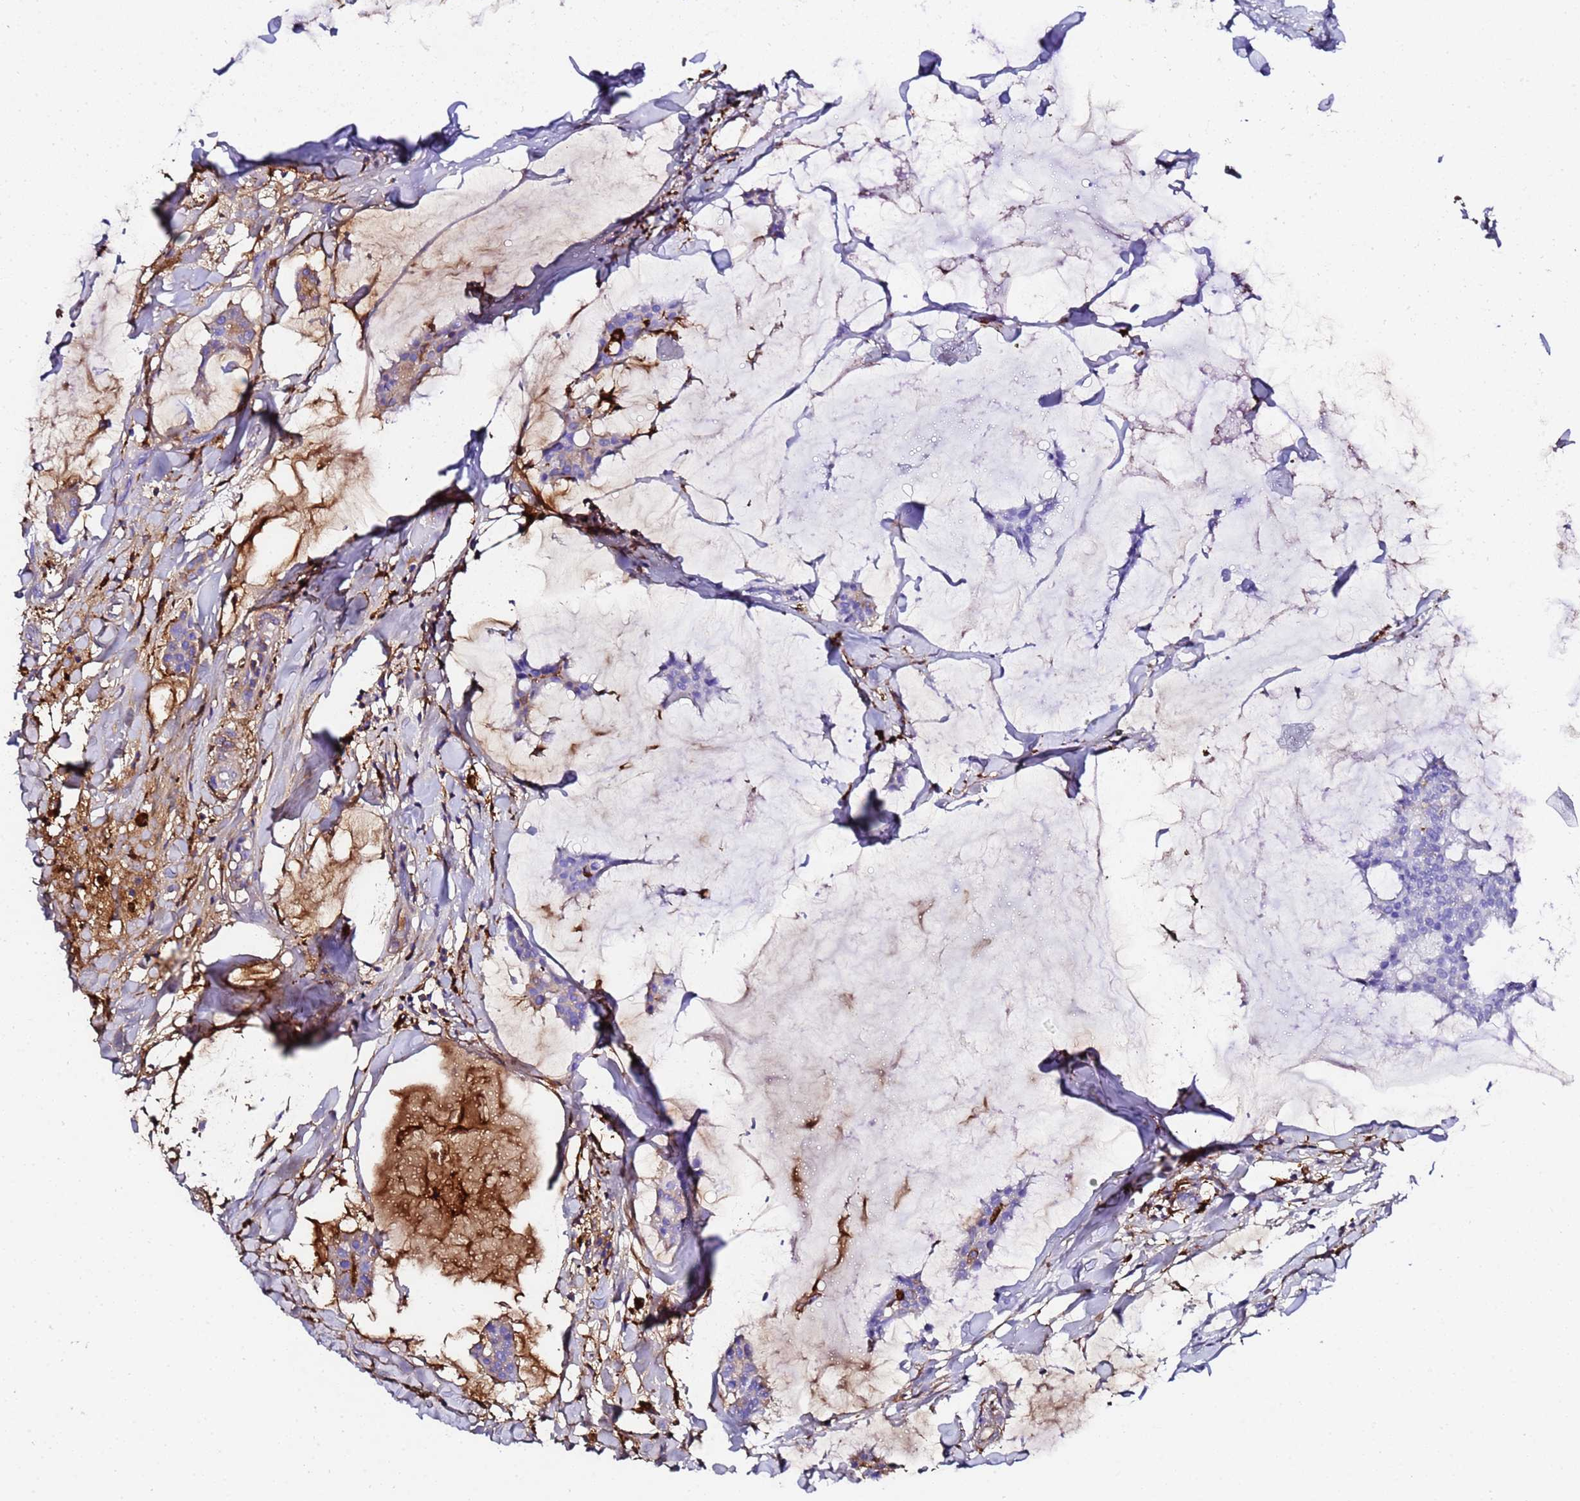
{"staining": {"intensity": "weak", "quantity": "25%-75%", "location": "cytoplasmic/membranous"}, "tissue": "breast cancer", "cell_type": "Tumor cells", "image_type": "cancer", "snomed": [{"axis": "morphology", "description": "Duct carcinoma"}, {"axis": "topography", "description": "Breast"}], "caption": "An immunohistochemistry image of neoplastic tissue is shown. Protein staining in brown highlights weak cytoplasmic/membranous positivity in breast intraductal carcinoma within tumor cells. (DAB (3,3'-diaminobenzidine) IHC with brightfield microscopy, high magnification).", "gene": "FTL", "patient": {"sex": "female", "age": 93}}